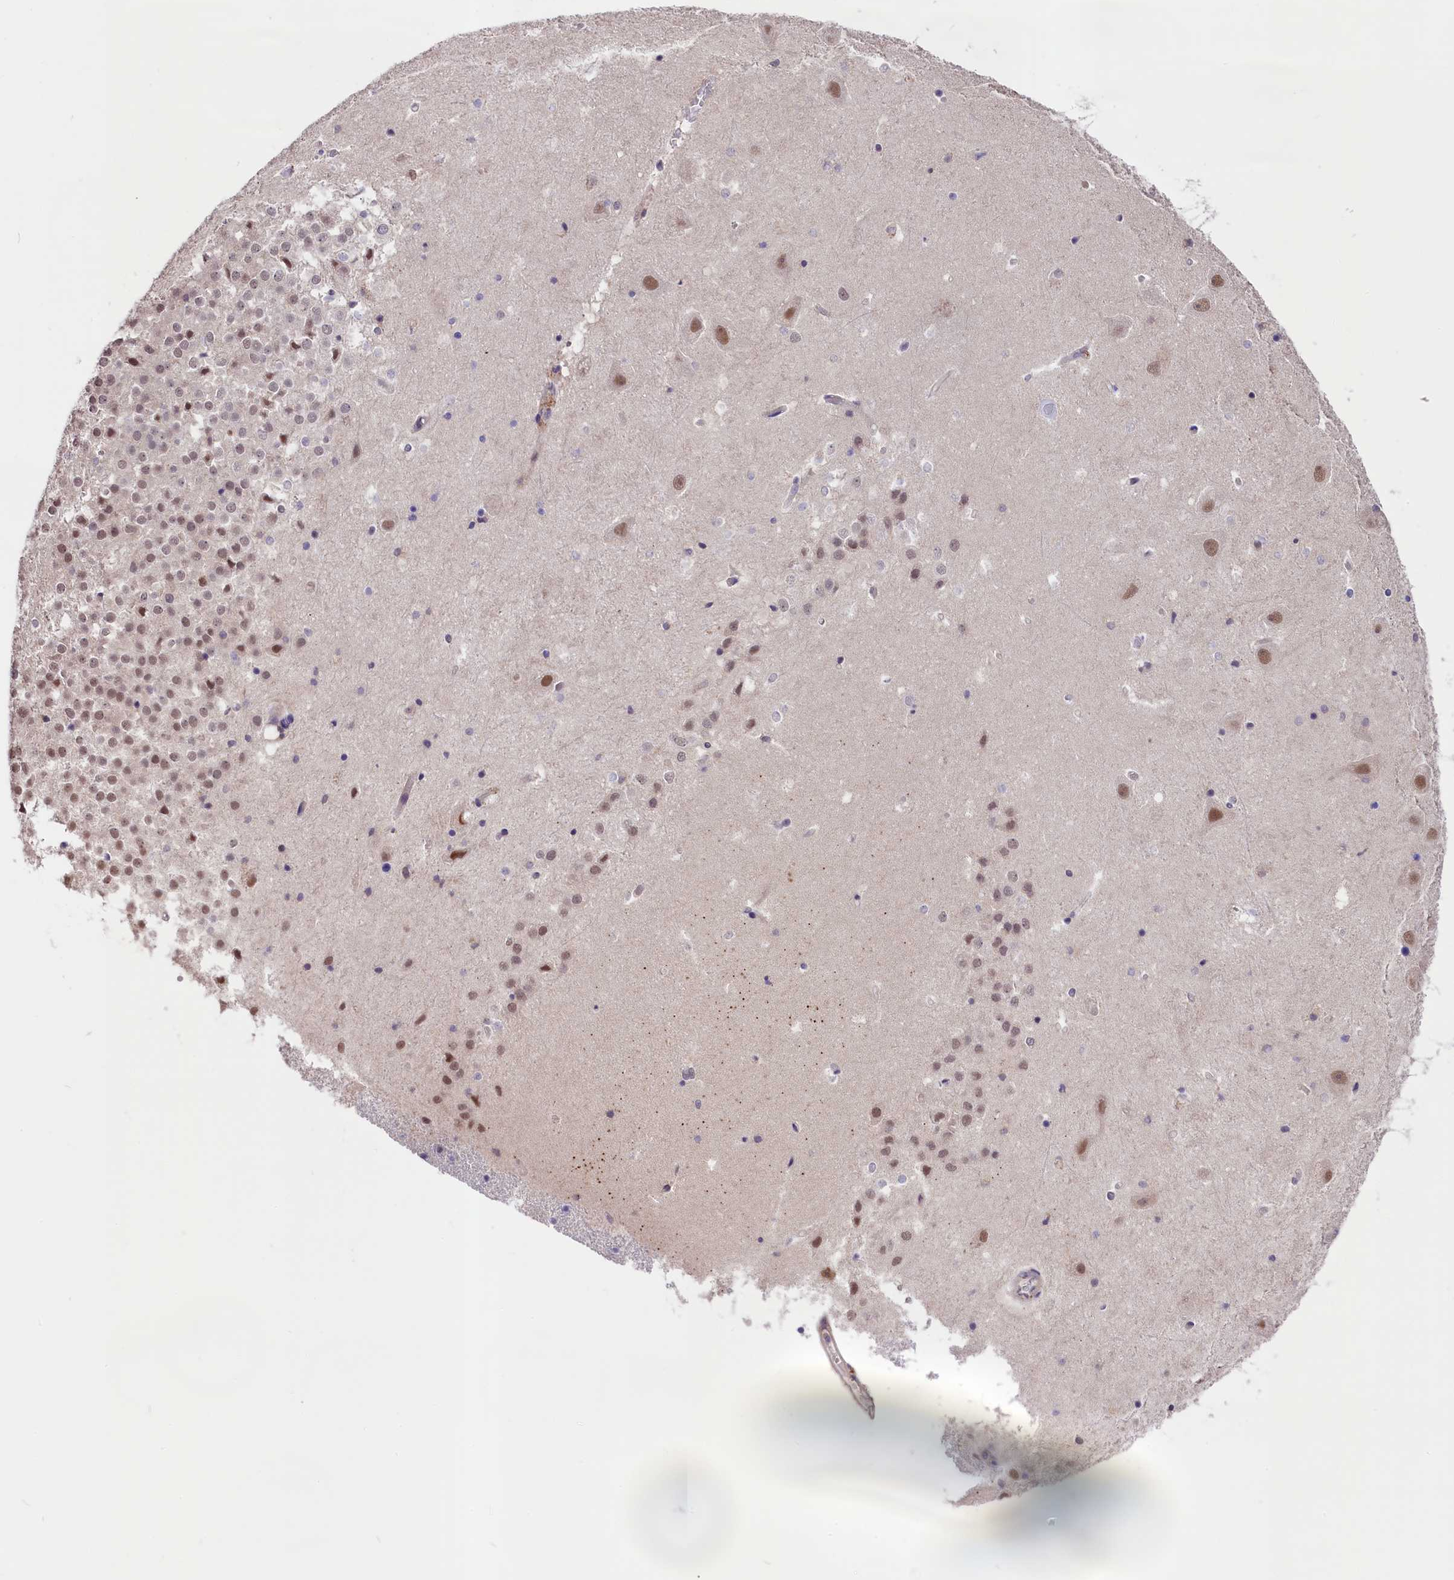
{"staining": {"intensity": "moderate", "quantity": "<25%", "location": "nuclear"}, "tissue": "hippocampus", "cell_type": "Glial cells", "image_type": "normal", "snomed": [{"axis": "morphology", "description": "Normal tissue, NOS"}, {"axis": "topography", "description": "Hippocampus"}], "caption": "Glial cells show low levels of moderate nuclear staining in about <25% of cells in unremarkable hippocampus. (DAB (3,3'-diaminobenzidine) = brown stain, brightfield microscopy at high magnification).", "gene": "SKIDA1", "patient": {"sex": "female", "age": 52}}